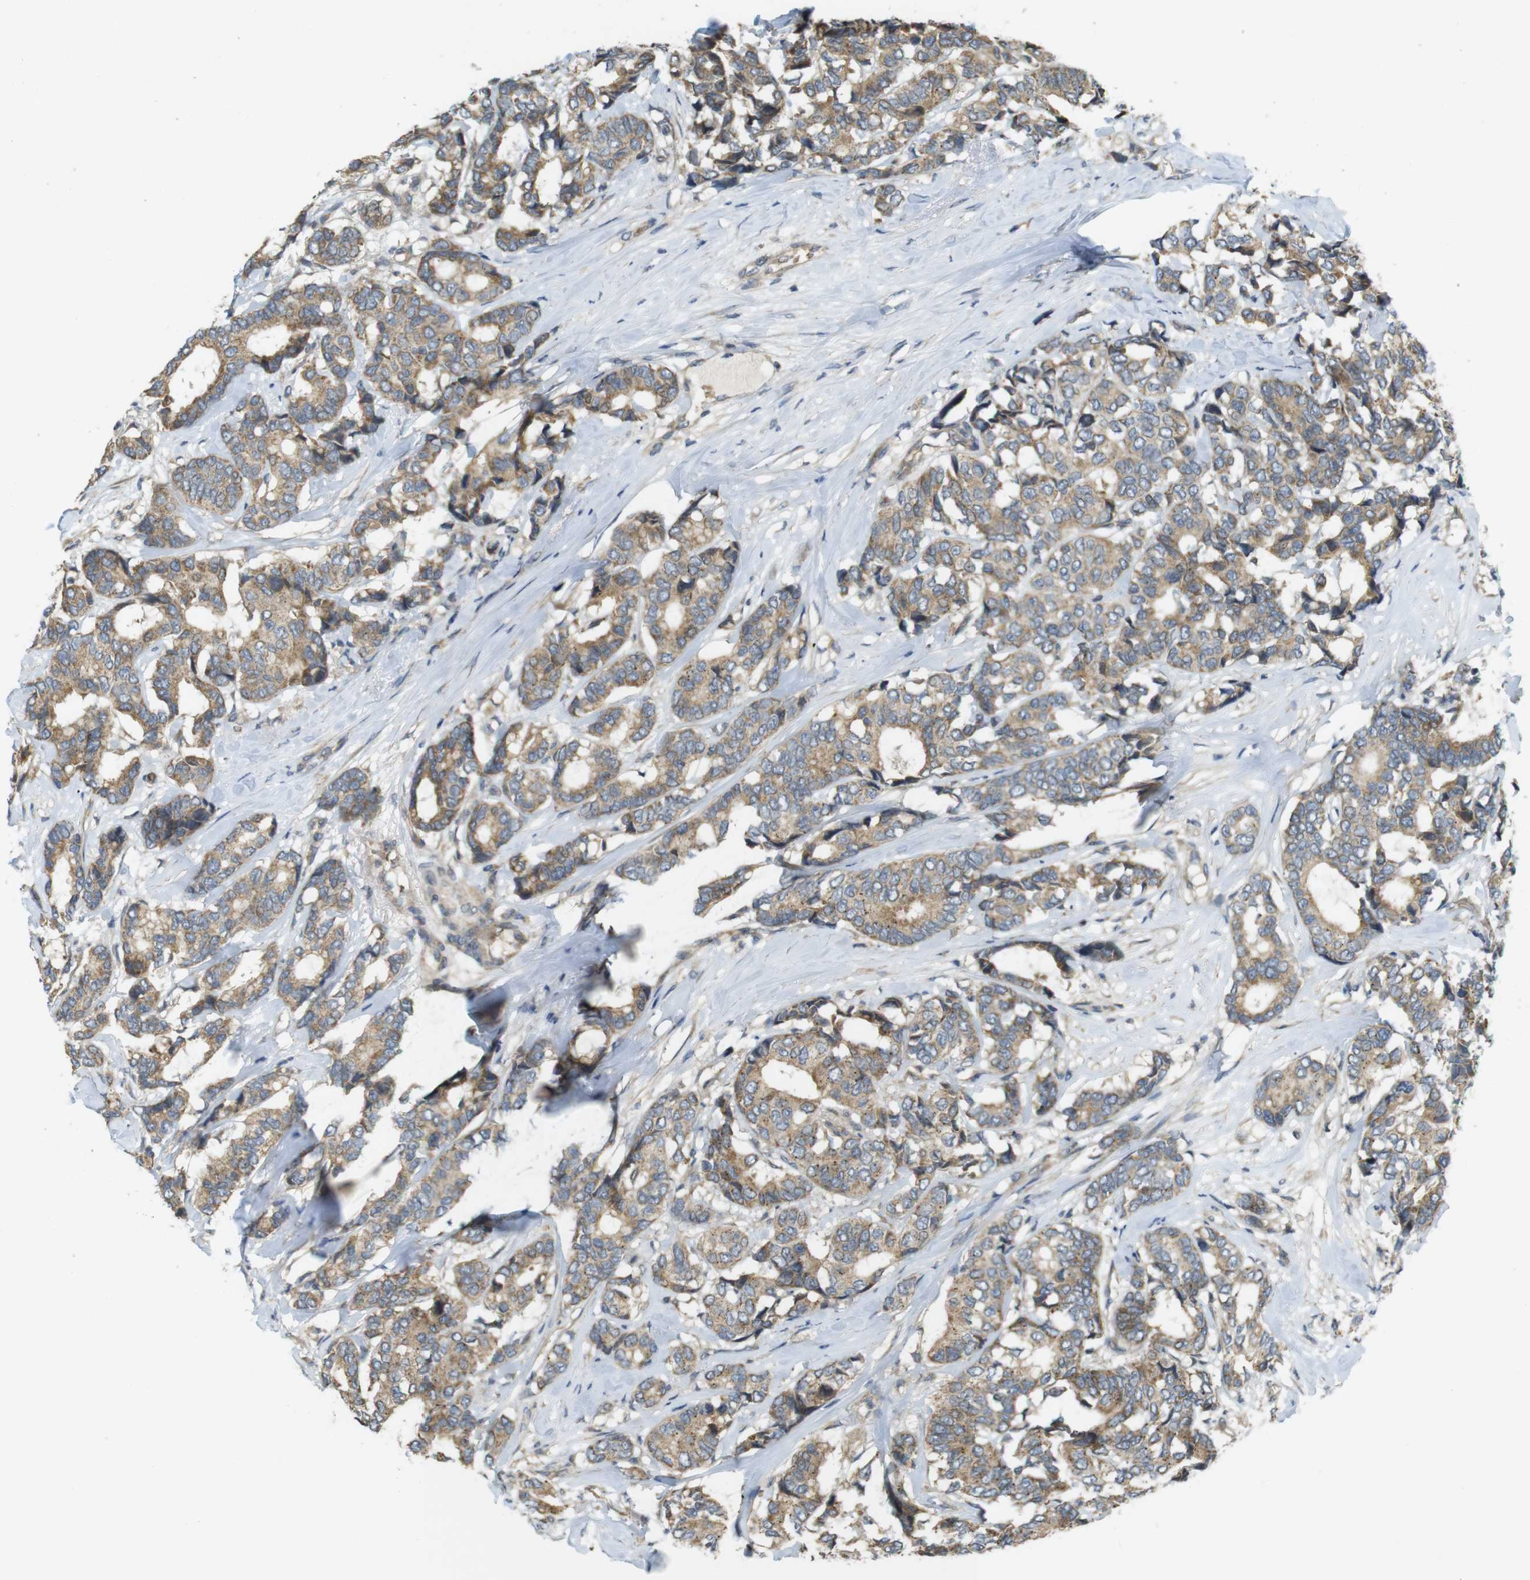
{"staining": {"intensity": "moderate", "quantity": ">75%", "location": "cytoplasmic/membranous"}, "tissue": "breast cancer", "cell_type": "Tumor cells", "image_type": "cancer", "snomed": [{"axis": "morphology", "description": "Duct carcinoma"}, {"axis": "topography", "description": "Breast"}], "caption": "Immunohistochemical staining of breast cancer (invasive ductal carcinoma) displays moderate cytoplasmic/membranous protein staining in approximately >75% of tumor cells.", "gene": "CLTC", "patient": {"sex": "female", "age": 87}}